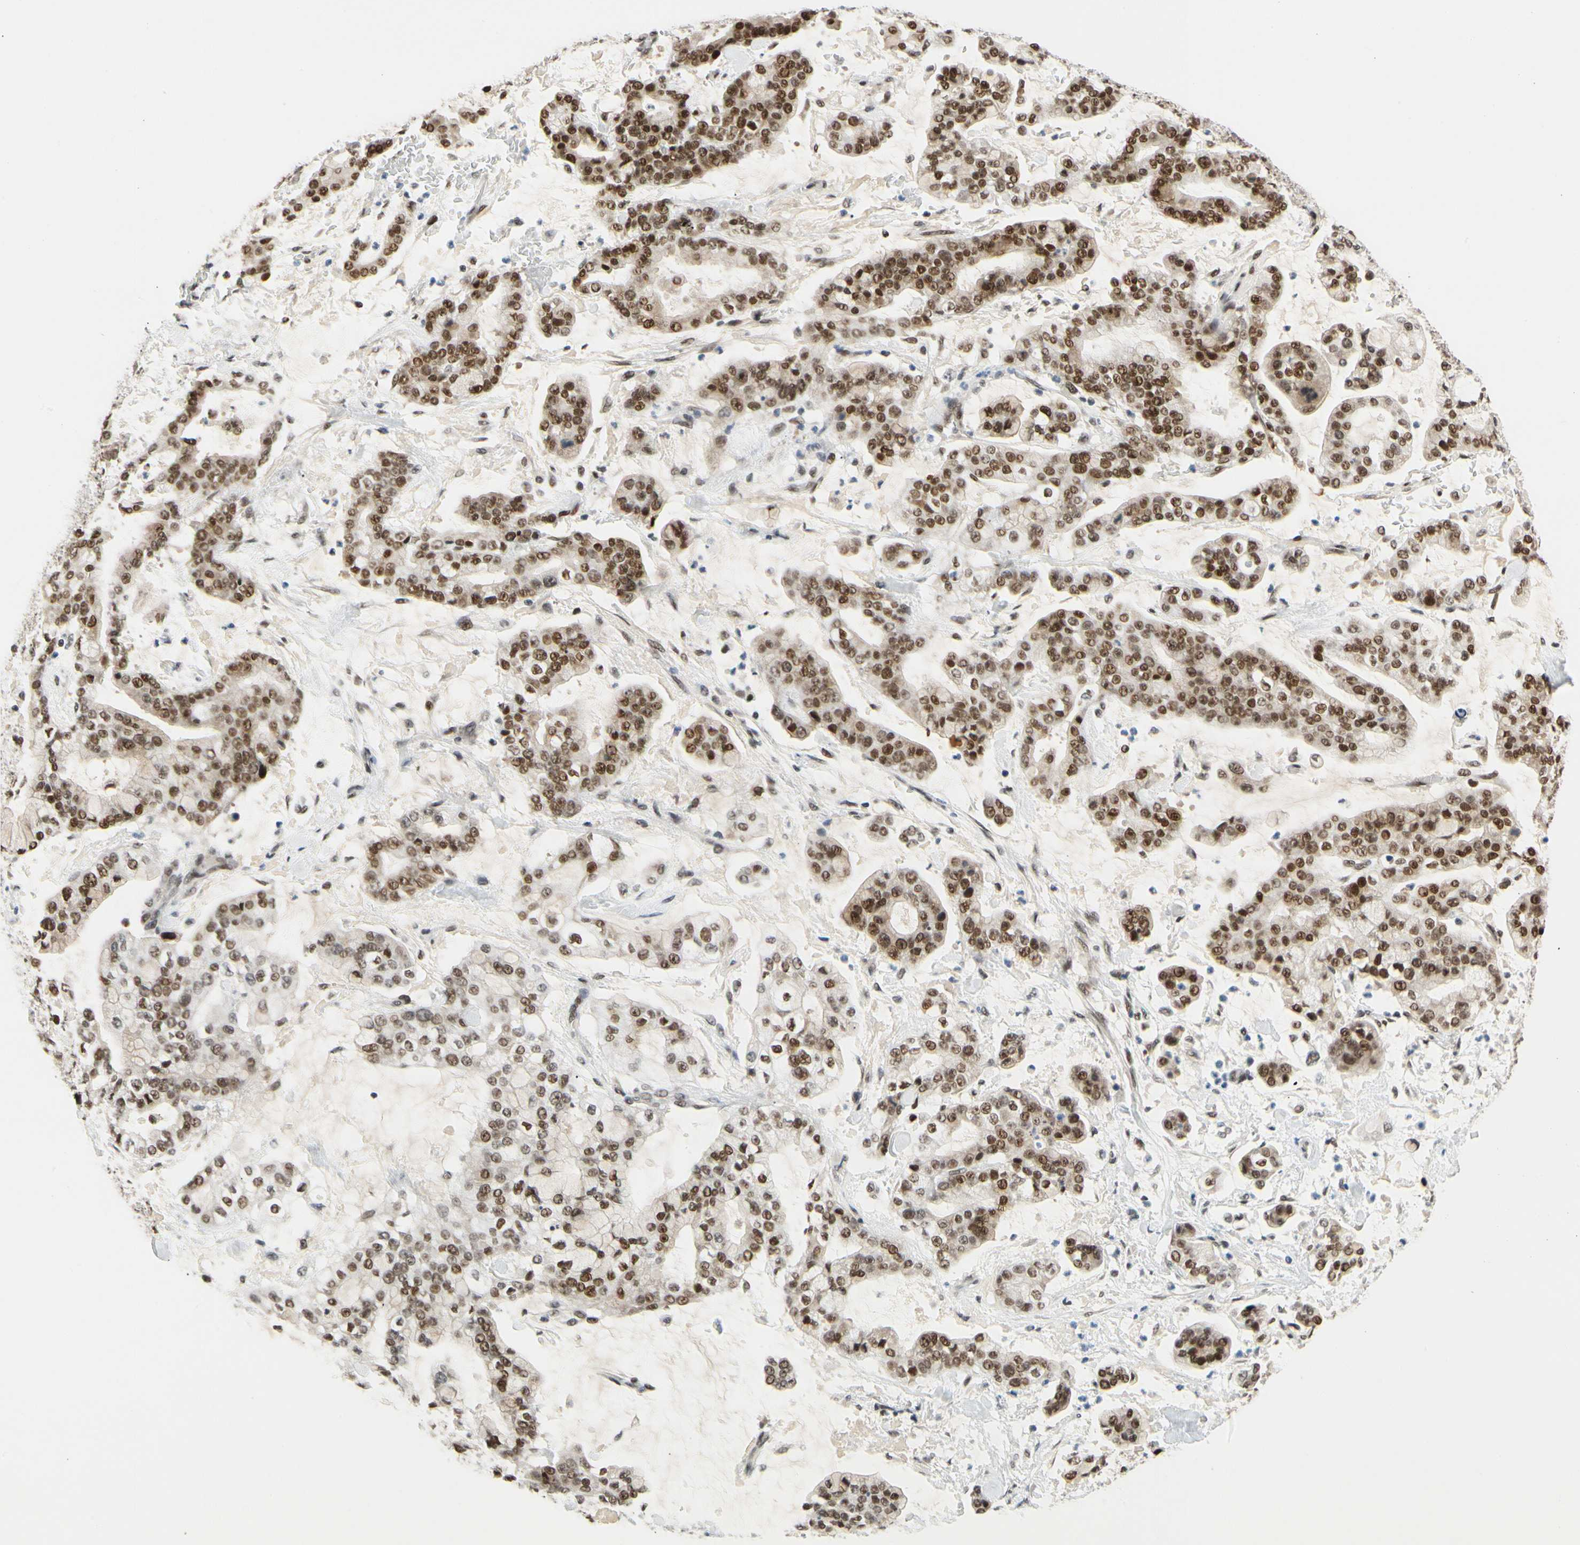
{"staining": {"intensity": "strong", "quantity": ">75%", "location": "nuclear"}, "tissue": "stomach cancer", "cell_type": "Tumor cells", "image_type": "cancer", "snomed": [{"axis": "morphology", "description": "Normal tissue, NOS"}, {"axis": "morphology", "description": "Adenocarcinoma, NOS"}, {"axis": "topography", "description": "Stomach, upper"}, {"axis": "topography", "description": "Stomach"}], "caption": "Brown immunohistochemical staining in stomach cancer reveals strong nuclear positivity in approximately >75% of tumor cells. The protein of interest is shown in brown color, while the nuclei are stained blue.", "gene": "ZSCAN16", "patient": {"sex": "male", "age": 76}}